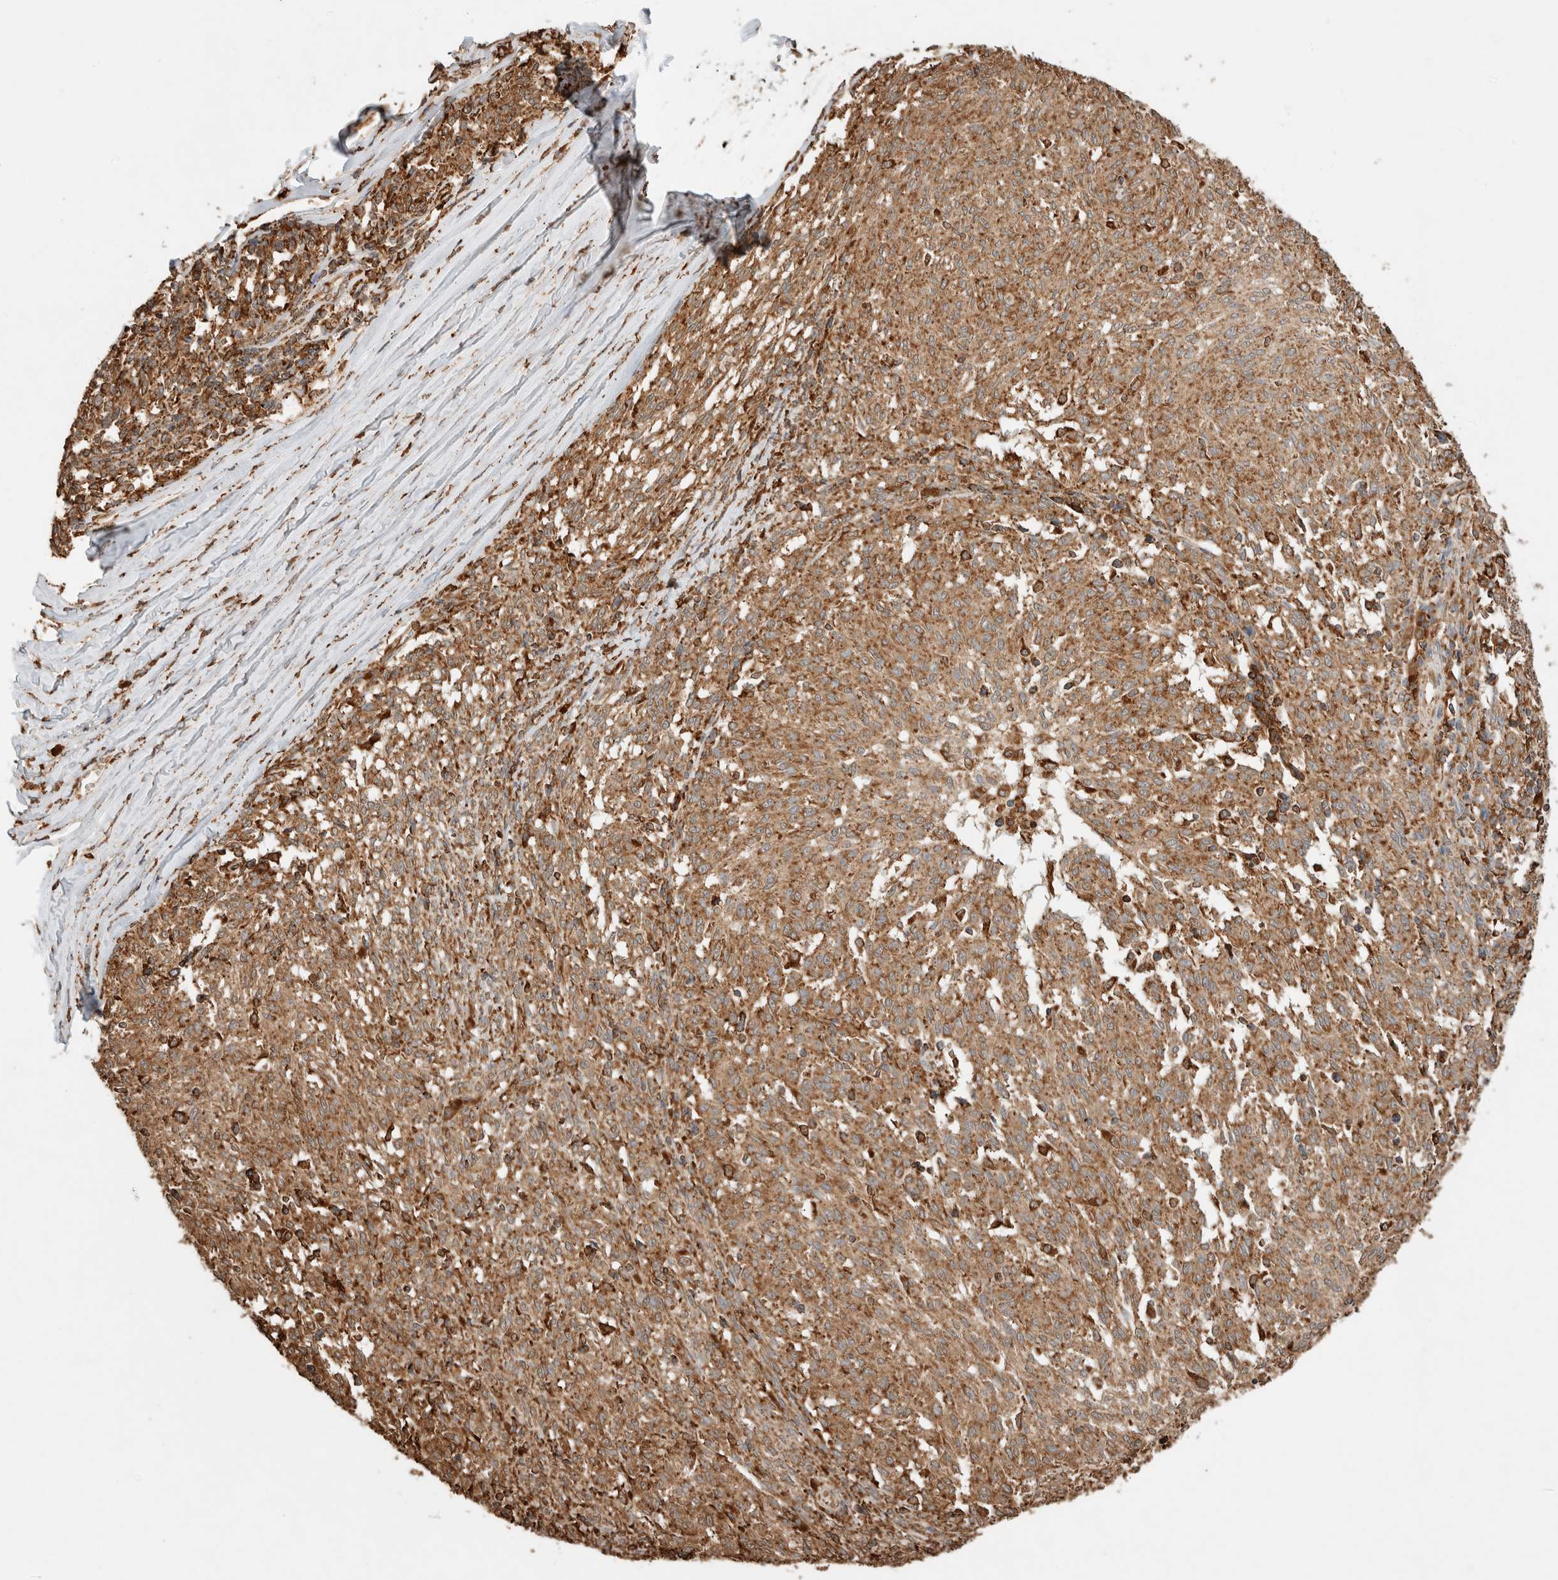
{"staining": {"intensity": "moderate", "quantity": ">75%", "location": "cytoplasmic/membranous"}, "tissue": "melanoma", "cell_type": "Tumor cells", "image_type": "cancer", "snomed": [{"axis": "morphology", "description": "Malignant melanoma, NOS"}, {"axis": "topography", "description": "Skin"}], "caption": "Moderate cytoplasmic/membranous expression for a protein is identified in approximately >75% of tumor cells of malignant melanoma using immunohistochemistry (IHC).", "gene": "ERAP1", "patient": {"sex": "female", "age": 72}}